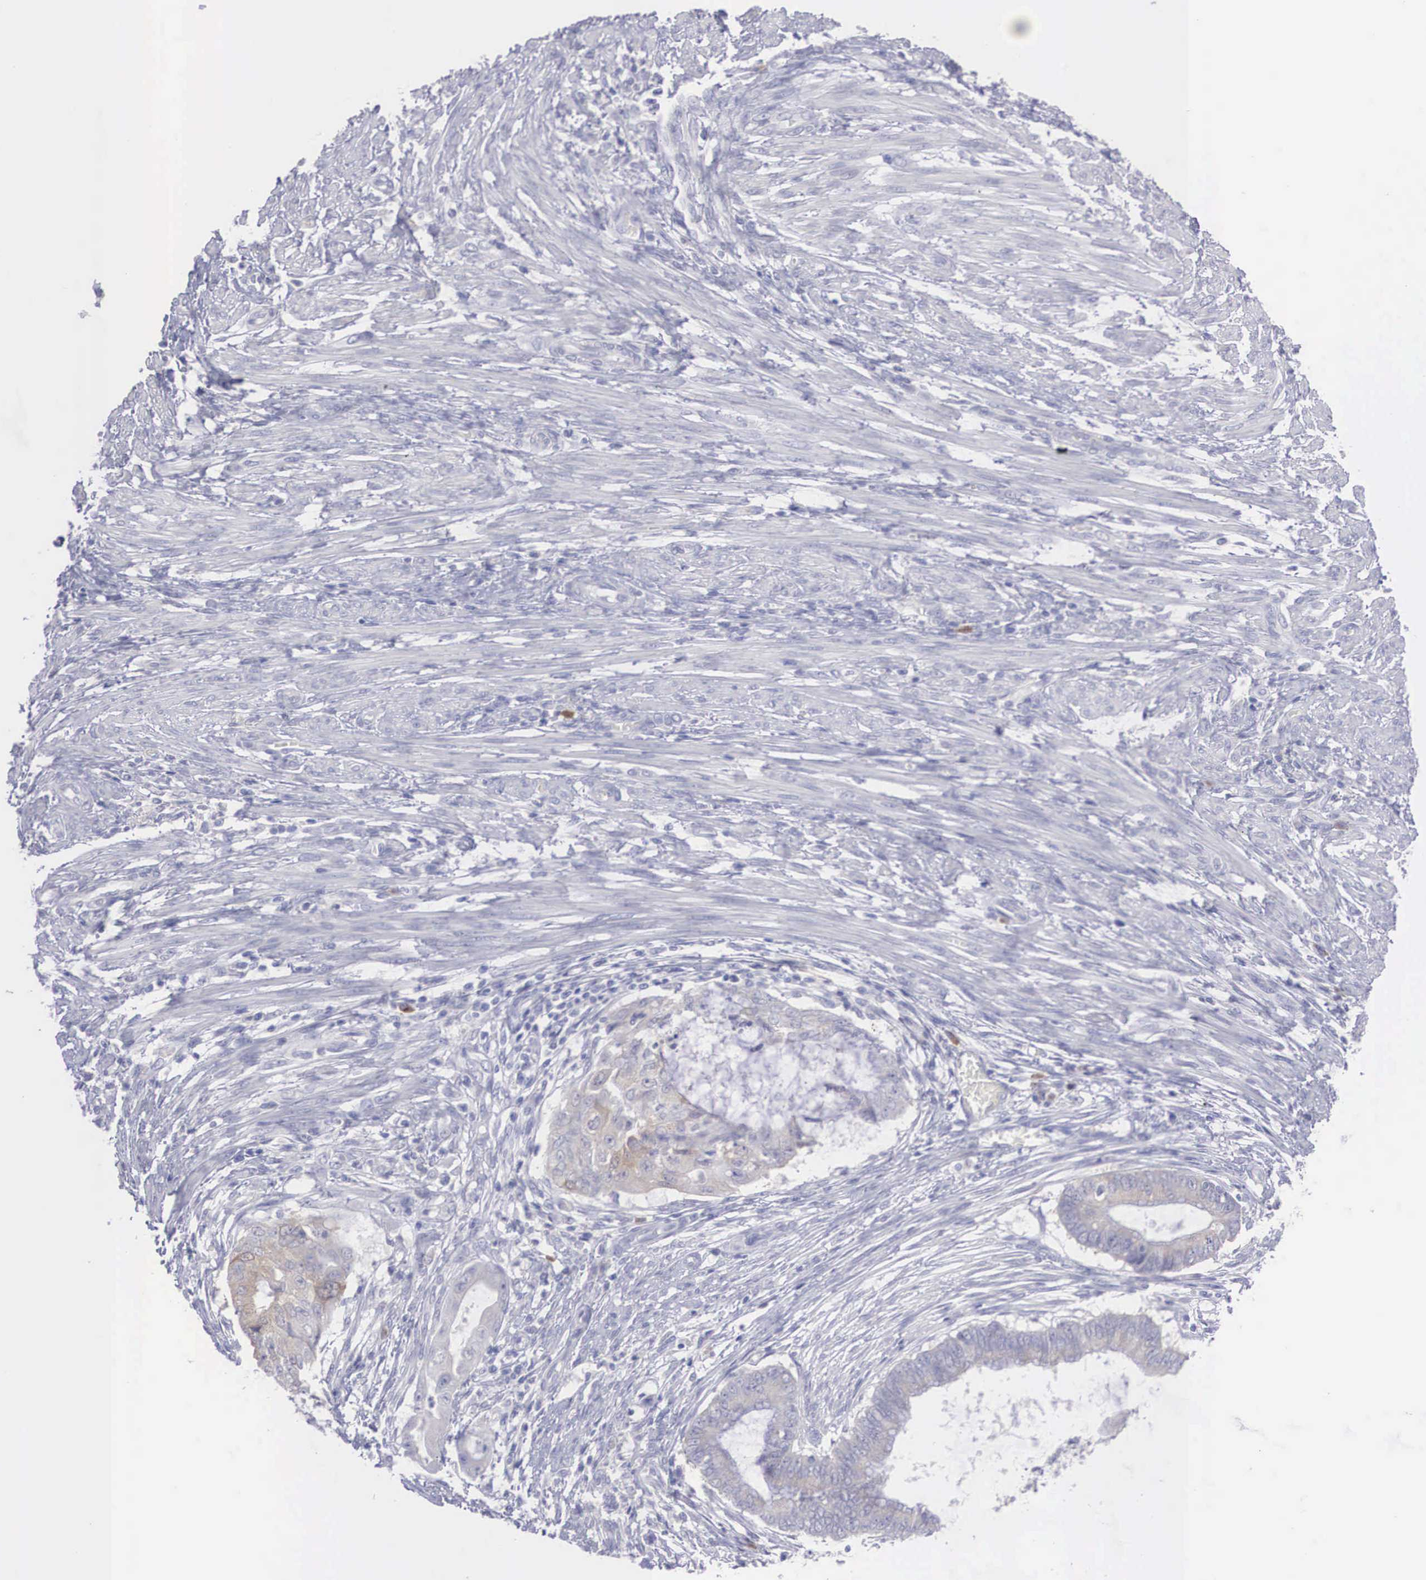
{"staining": {"intensity": "weak", "quantity": "25%-75%", "location": "cytoplasmic/membranous"}, "tissue": "endometrial cancer", "cell_type": "Tumor cells", "image_type": "cancer", "snomed": [{"axis": "morphology", "description": "Adenocarcinoma, NOS"}, {"axis": "topography", "description": "Endometrium"}], "caption": "The image demonstrates a brown stain indicating the presence of a protein in the cytoplasmic/membranous of tumor cells in adenocarcinoma (endometrial).", "gene": "REPS2", "patient": {"sex": "female", "age": 63}}